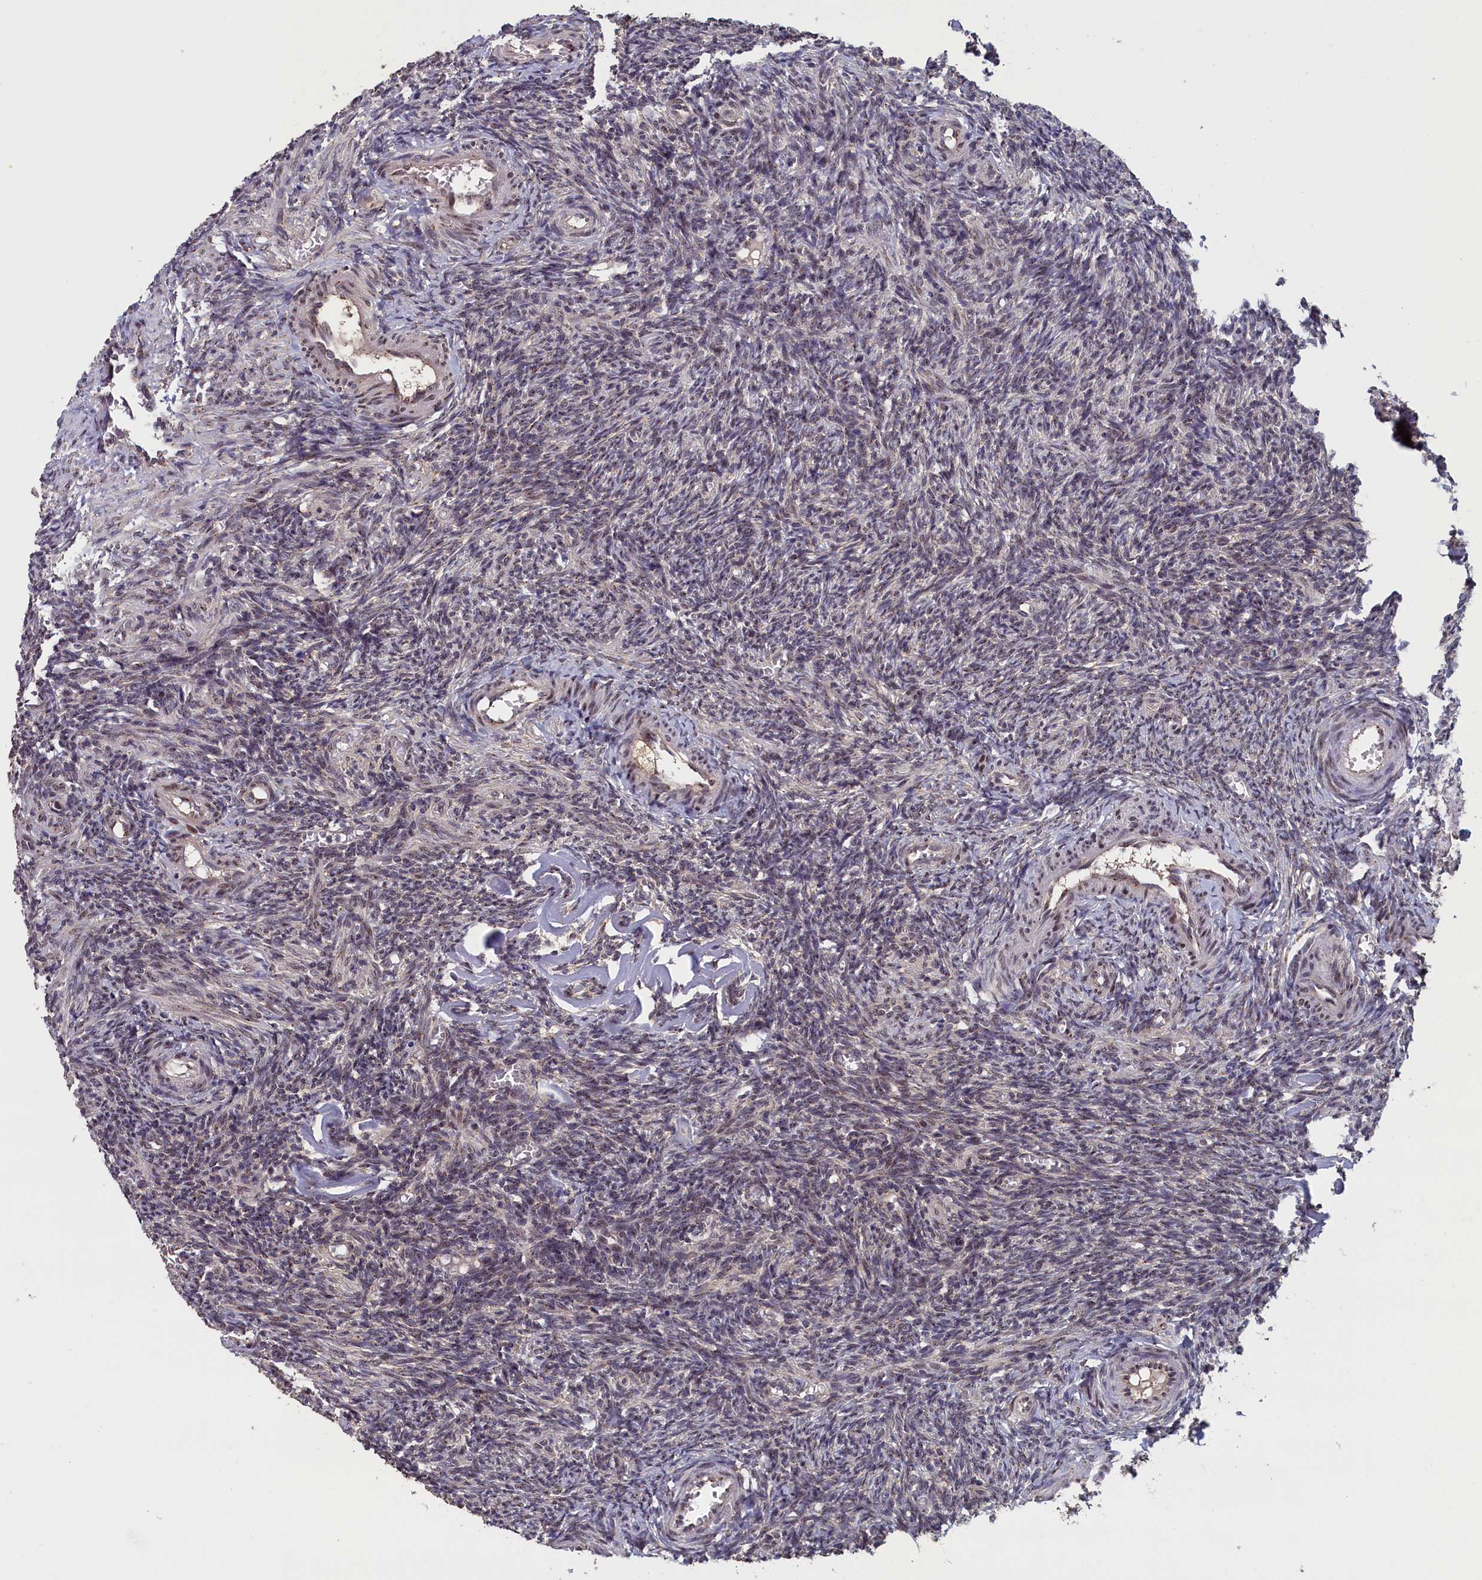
{"staining": {"intensity": "moderate", "quantity": "<25%", "location": "cytoplasmic/membranous"}, "tissue": "ovary", "cell_type": "Follicle cells", "image_type": "normal", "snomed": [{"axis": "morphology", "description": "Normal tissue, NOS"}, {"axis": "topography", "description": "Ovary"}], "caption": "Moderate cytoplasmic/membranous protein positivity is appreciated in about <25% of follicle cells in ovary. The staining was performed using DAB (3,3'-diaminobenzidine), with brown indicating positive protein expression. Nuclei are stained blue with hematoxylin.", "gene": "PIGQ", "patient": {"sex": "female", "age": 27}}